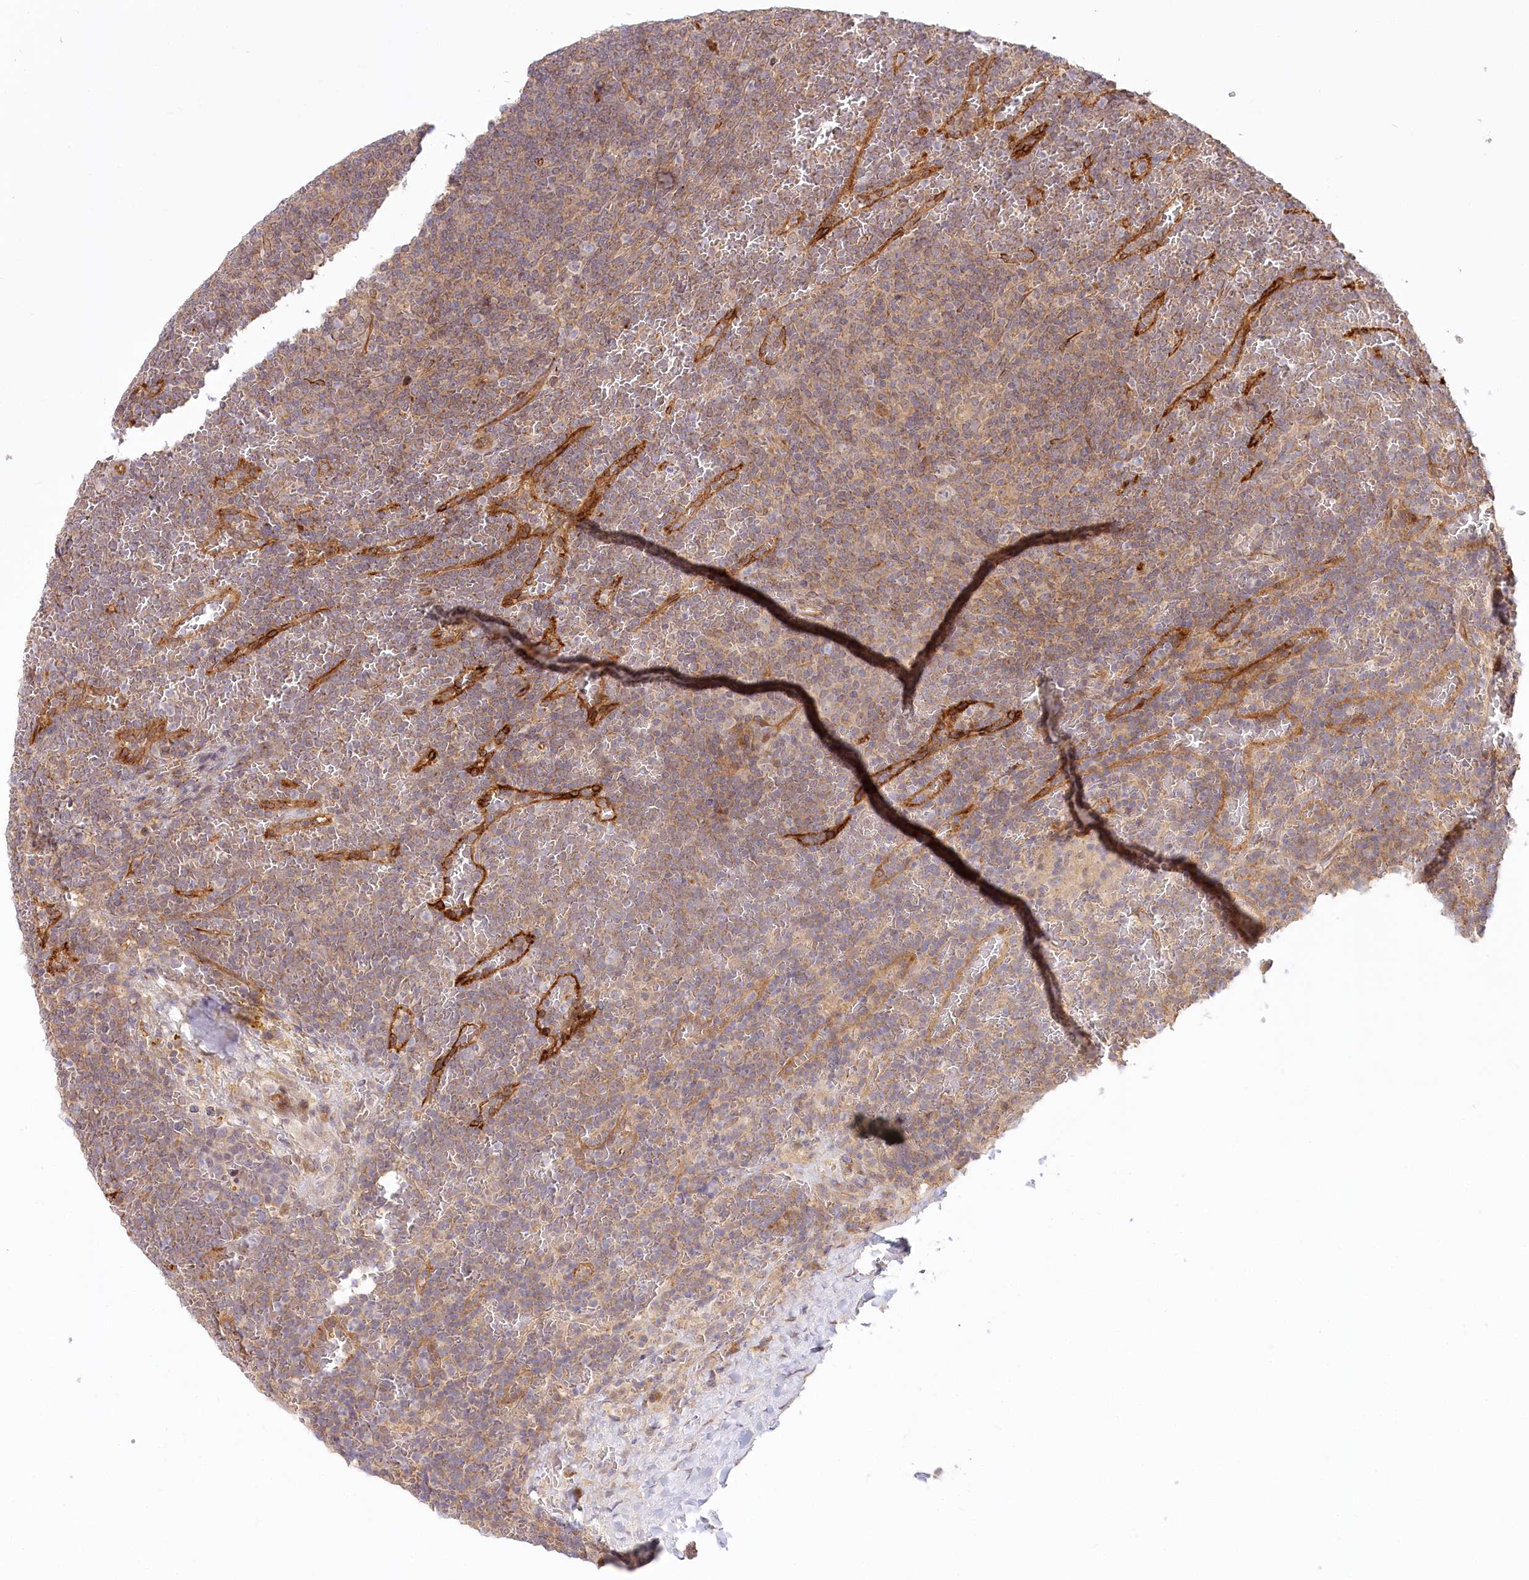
{"staining": {"intensity": "negative", "quantity": "none", "location": "none"}, "tissue": "lymphoma", "cell_type": "Tumor cells", "image_type": "cancer", "snomed": [{"axis": "morphology", "description": "Malignant lymphoma, non-Hodgkin's type, Low grade"}, {"axis": "topography", "description": "Spleen"}], "caption": "Immunohistochemistry image of neoplastic tissue: human lymphoma stained with DAB (3,3'-diaminobenzidine) reveals no significant protein staining in tumor cells. Nuclei are stained in blue.", "gene": "CEP70", "patient": {"sex": "female", "age": 19}}